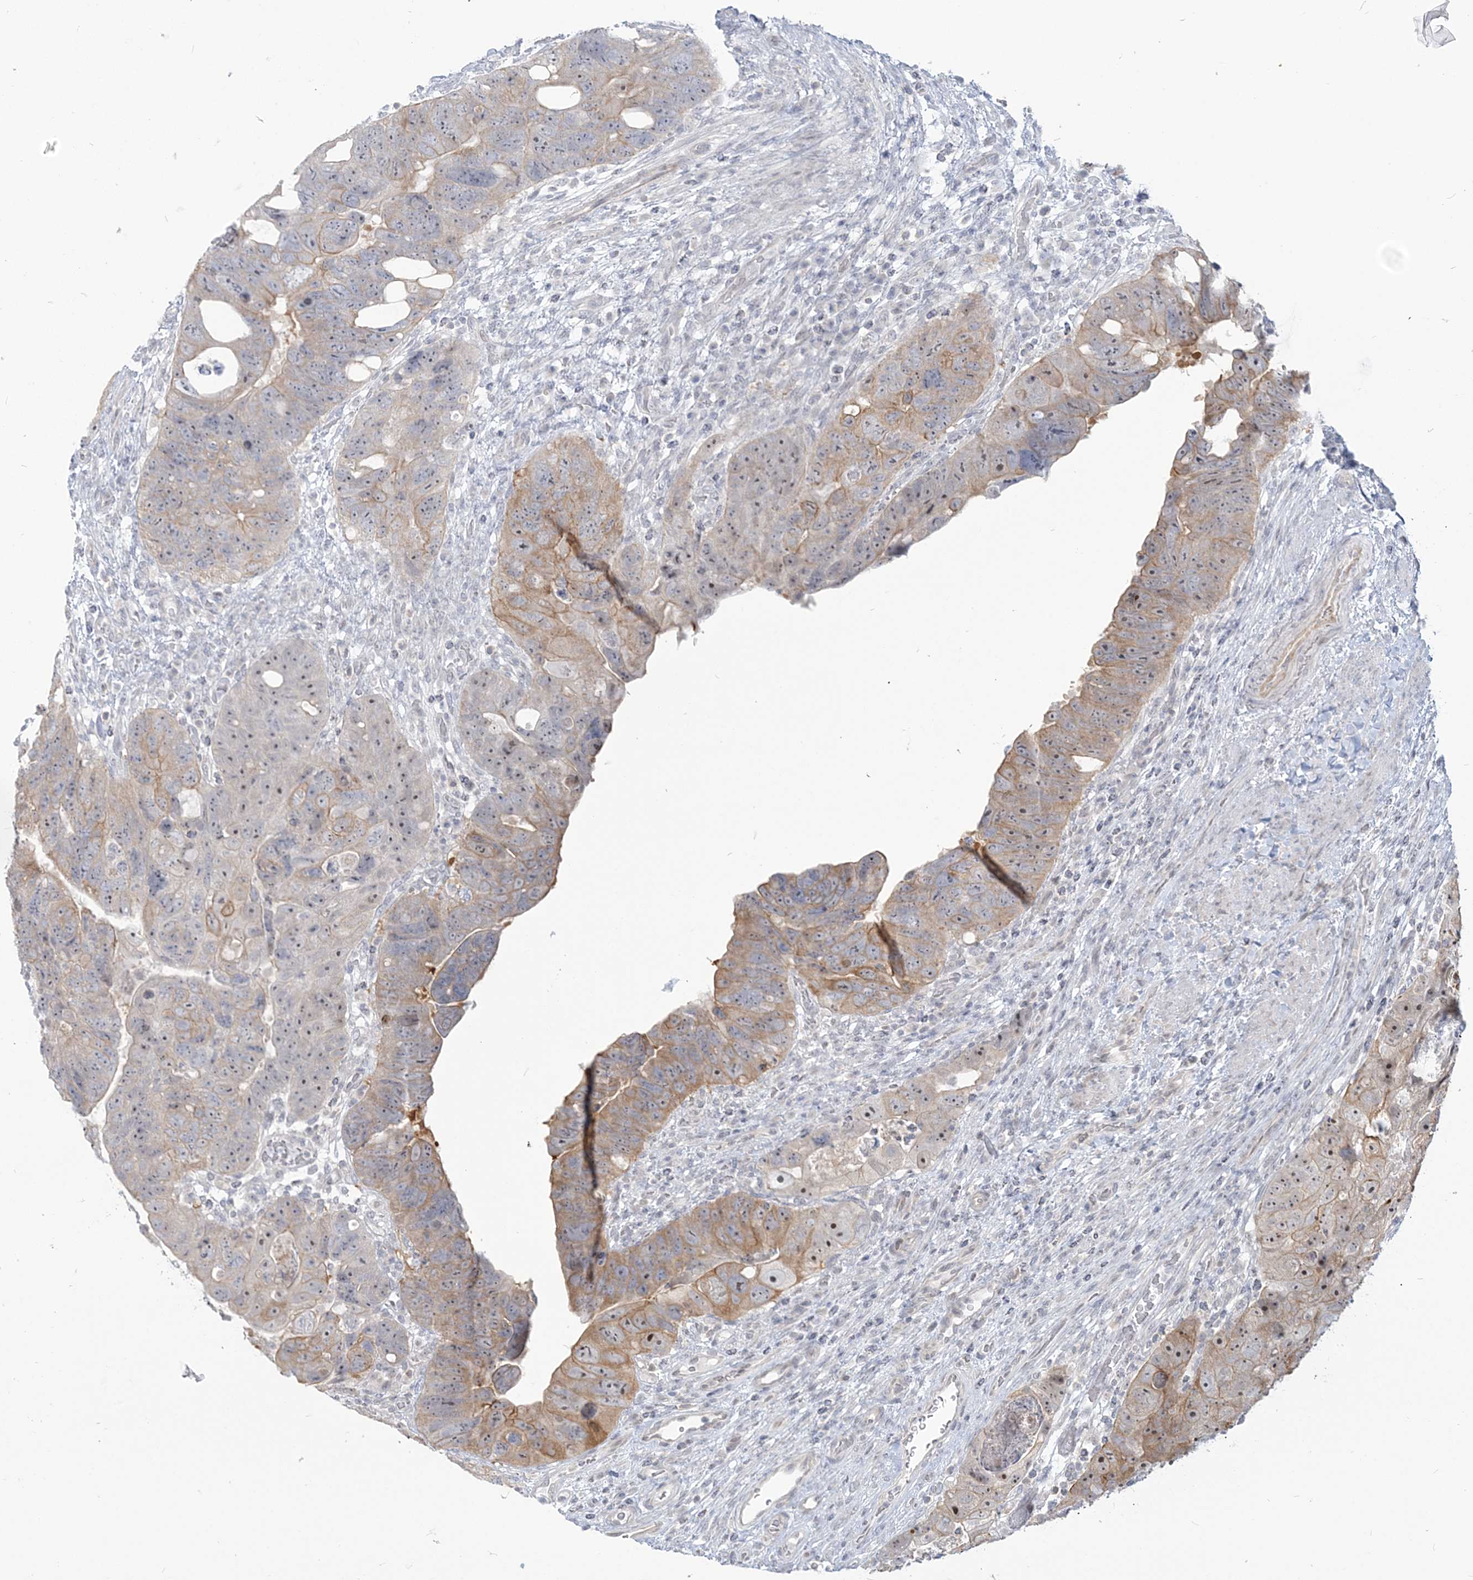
{"staining": {"intensity": "moderate", "quantity": "<25%", "location": "cytoplasmic/membranous,nuclear"}, "tissue": "colorectal cancer", "cell_type": "Tumor cells", "image_type": "cancer", "snomed": [{"axis": "morphology", "description": "Adenocarcinoma, NOS"}, {"axis": "topography", "description": "Rectum"}], "caption": "Immunohistochemical staining of human colorectal cancer (adenocarcinoma) demonstrates low levels of moderate cytoplasmic/membranous and nuclear protein positivity in approximately <25% of tumor cells. The protein is stained brown, and the nuclei are stained in blue (DAB (3,3'-diaminobenzidine) IHC with brightfield microscopy, high magnification).", "gene": "SDAD1", "patient": {"sex": "male", "age": 59}}